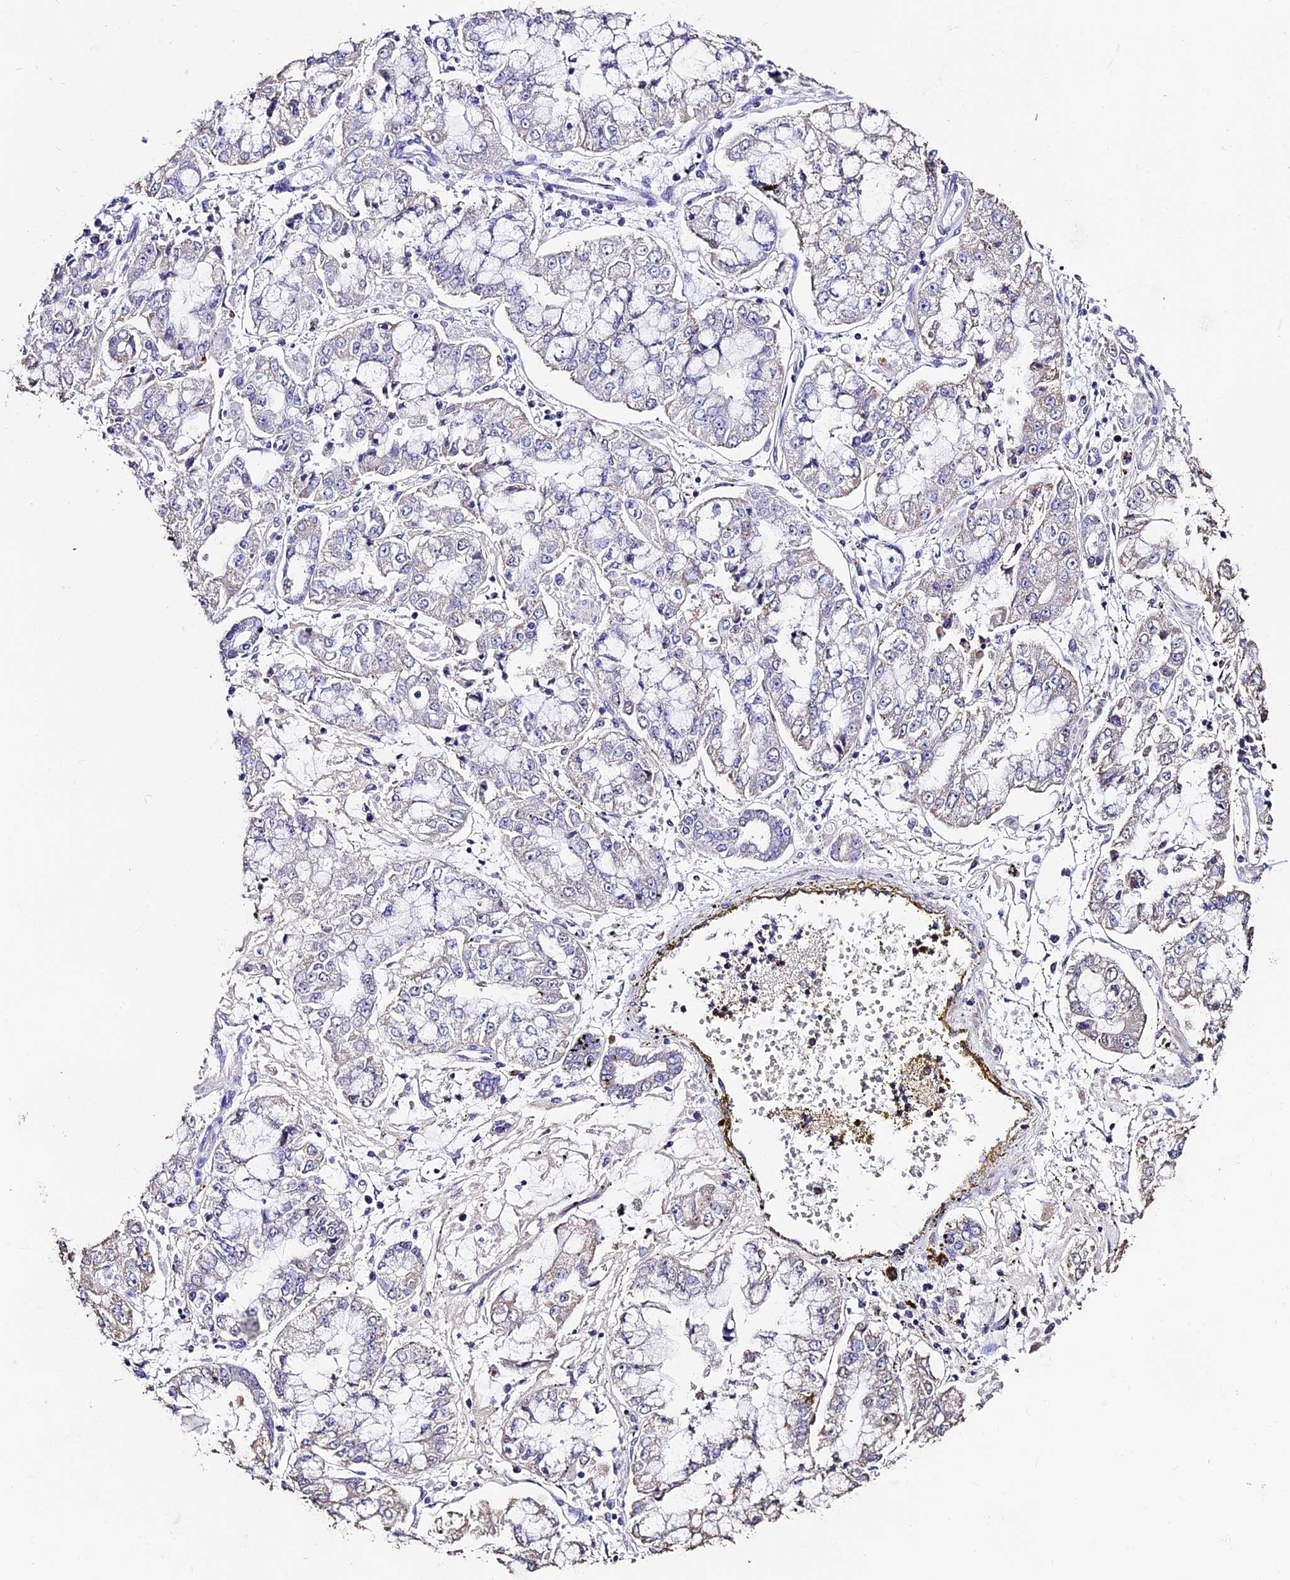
{"staining": {"intensity": "weak", "quantity": "<25%", "location": "cytoplasmic/membranous"}, "tissue": "stomach cancer", "cell_type": "Tumor cells", "image_type": "cancer", "snomed": [{"axis": "morphology", "description": "Adenocarcinoma, NOS"}, {"axis": "topography", "description": "Stomach"}], "caption": "This is an immunohistochemistry (IHC) photomicrograph of adenocarcinoma (stomach). There is no expression in tumor cells.", "gene": "FBXW9", "patient": {"sex": "male", "age": 76}}